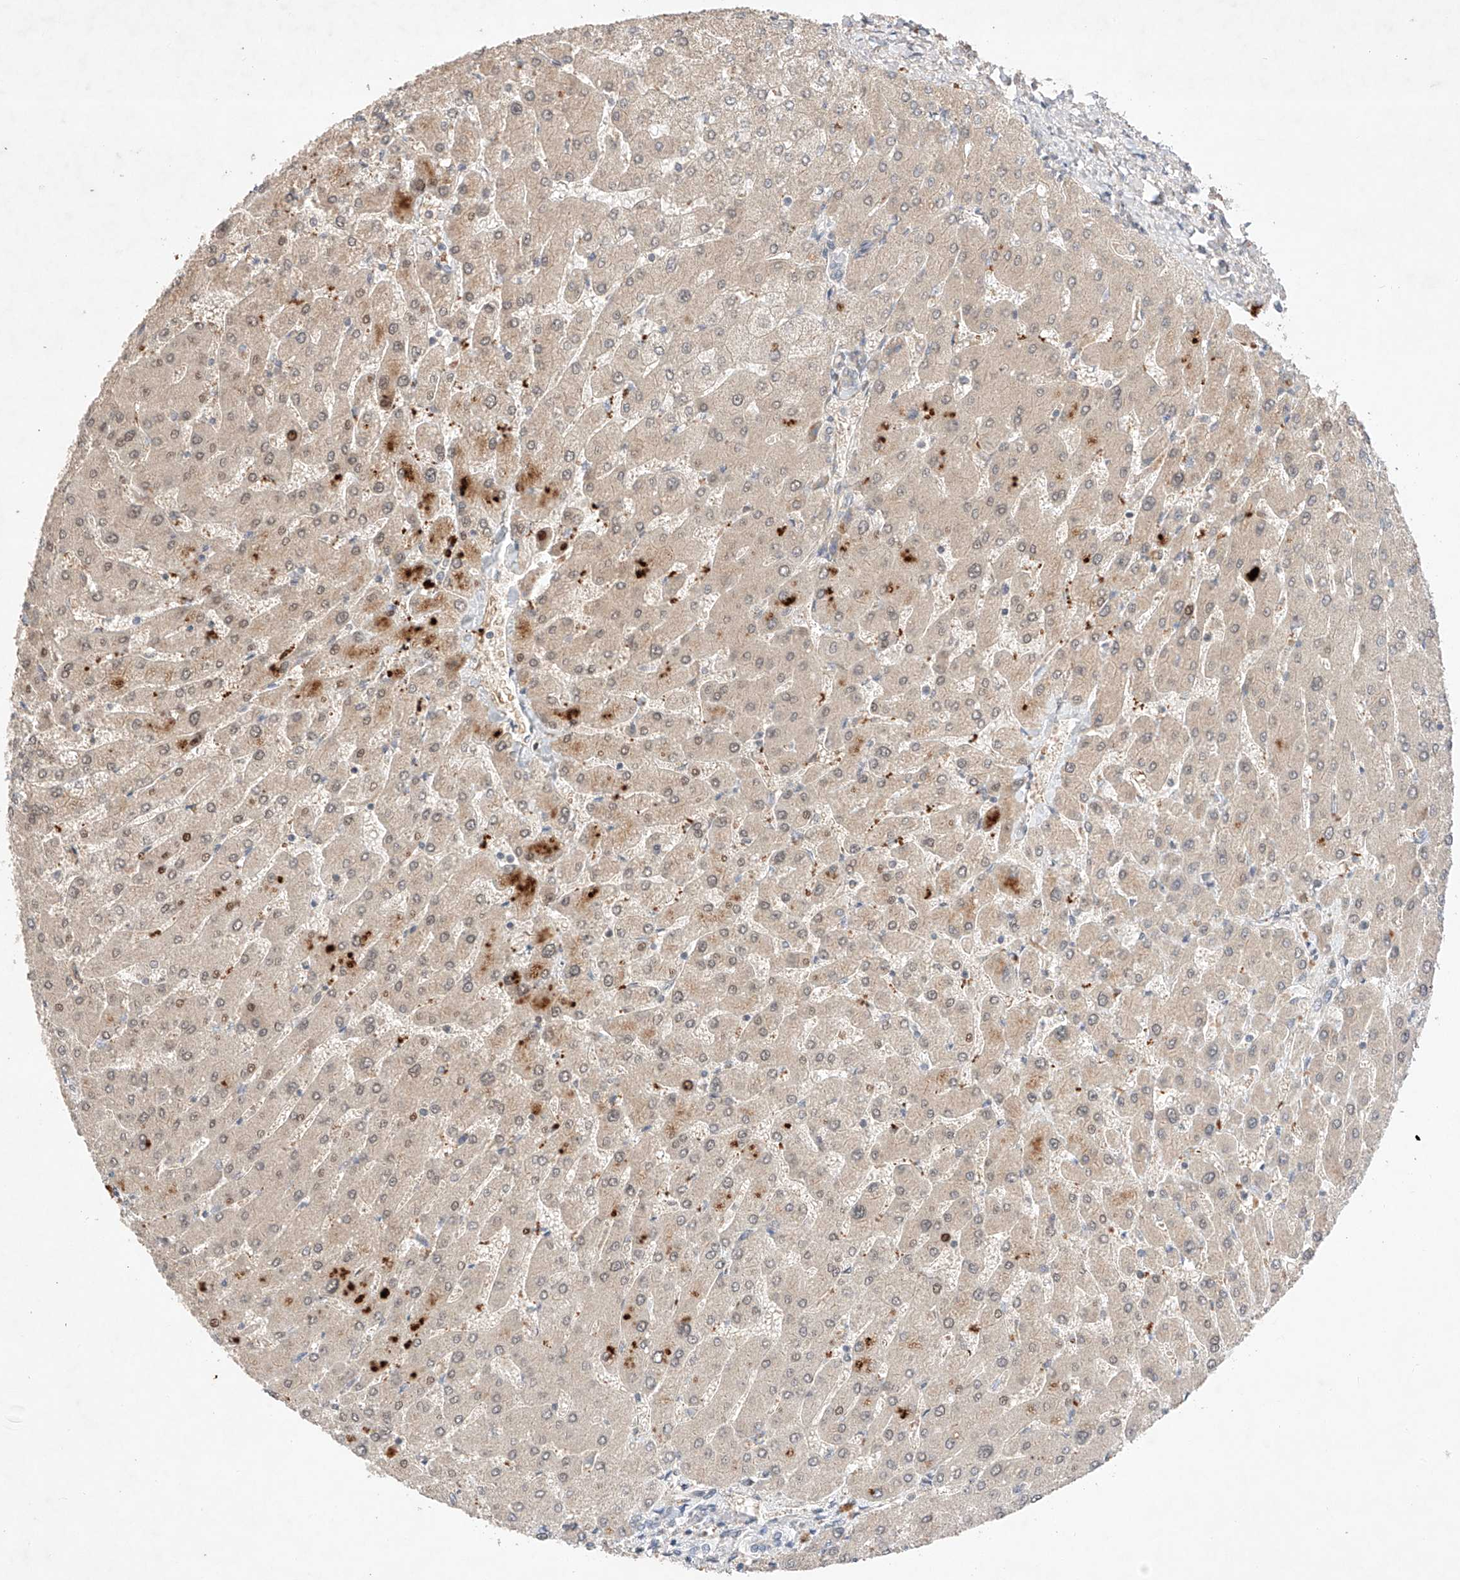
{"staining": {"intensity": "weak", "quantity": "25%-75%", "location": "cytoplasmic/membranous"}, "tissue": "liver", "cell_type": "Cholangiocytes", "image_type": "normal", "snomed": [{"axis": "morphology", "description": "Normal tissue, NOS"}, {"axis": "topography", "description": "Liver"}], "caption": "Protein staining of unremarkable liver displays weak cytoplasmic/membranous staining in approximately 25%-75% of cholangiocytes.", "gene": "ZNF124", "patient": {"sex": "male", "age": 55}}